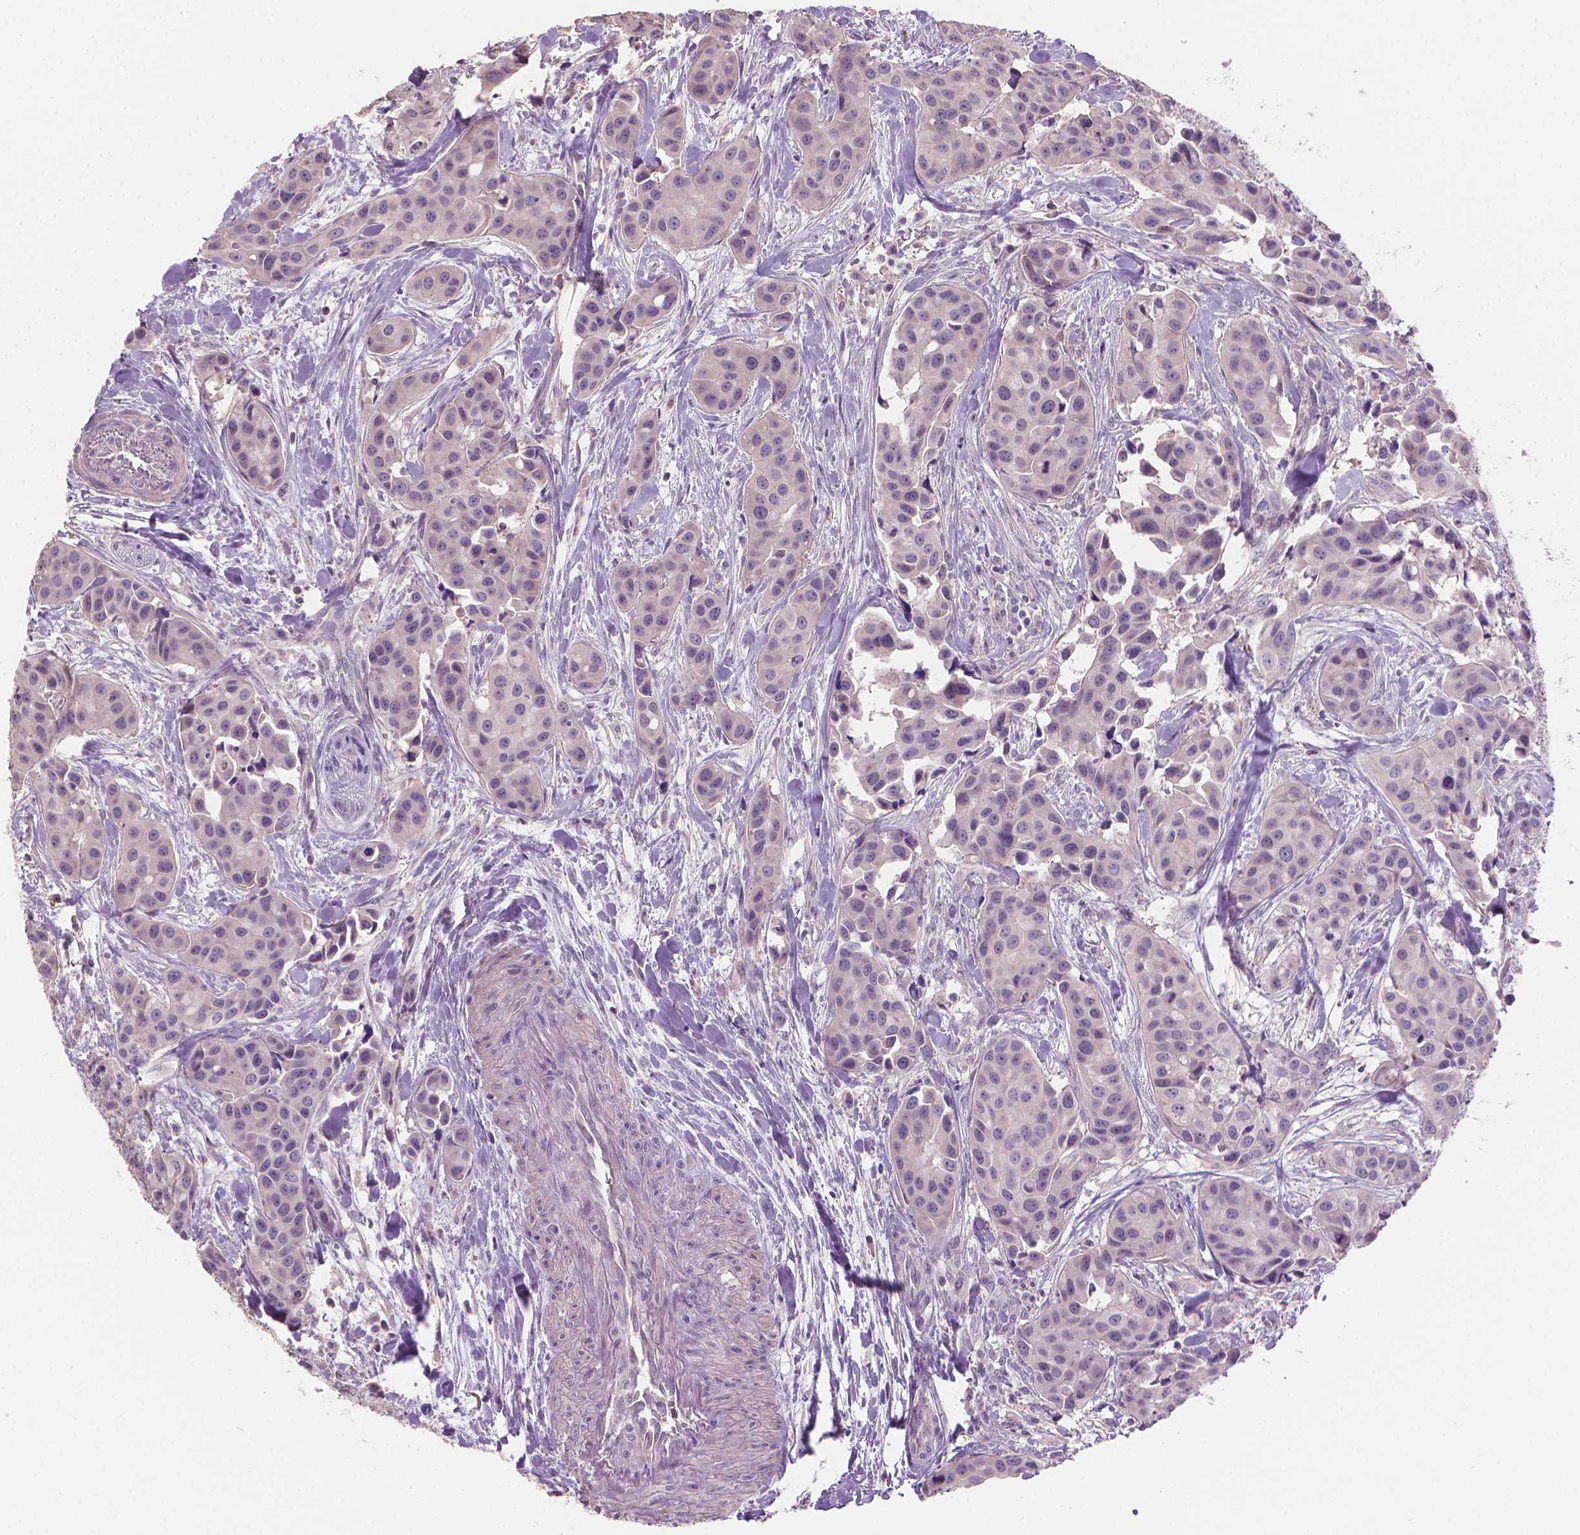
{"staining": {"intensity": "negative", "quantity": "none", "location": "none"}, "tissue": "head and neck cancer", "cell_type": "Tumor cells", "image_type": "cancer", "snomed": [{"axis": "morphology", "description": "Adenocarcinoma, NOS"}, {"axis": "topography", "description": "Head-Neck"}], "caption": "Immunohistochemistry histopathology image of neoplastic tissue: human head and neck adenocarcinoma stained with DAB shows no significant protein expression in tumor cells.", "gene": "CATIP", "patient": {"sex": "male", "age": 76}}